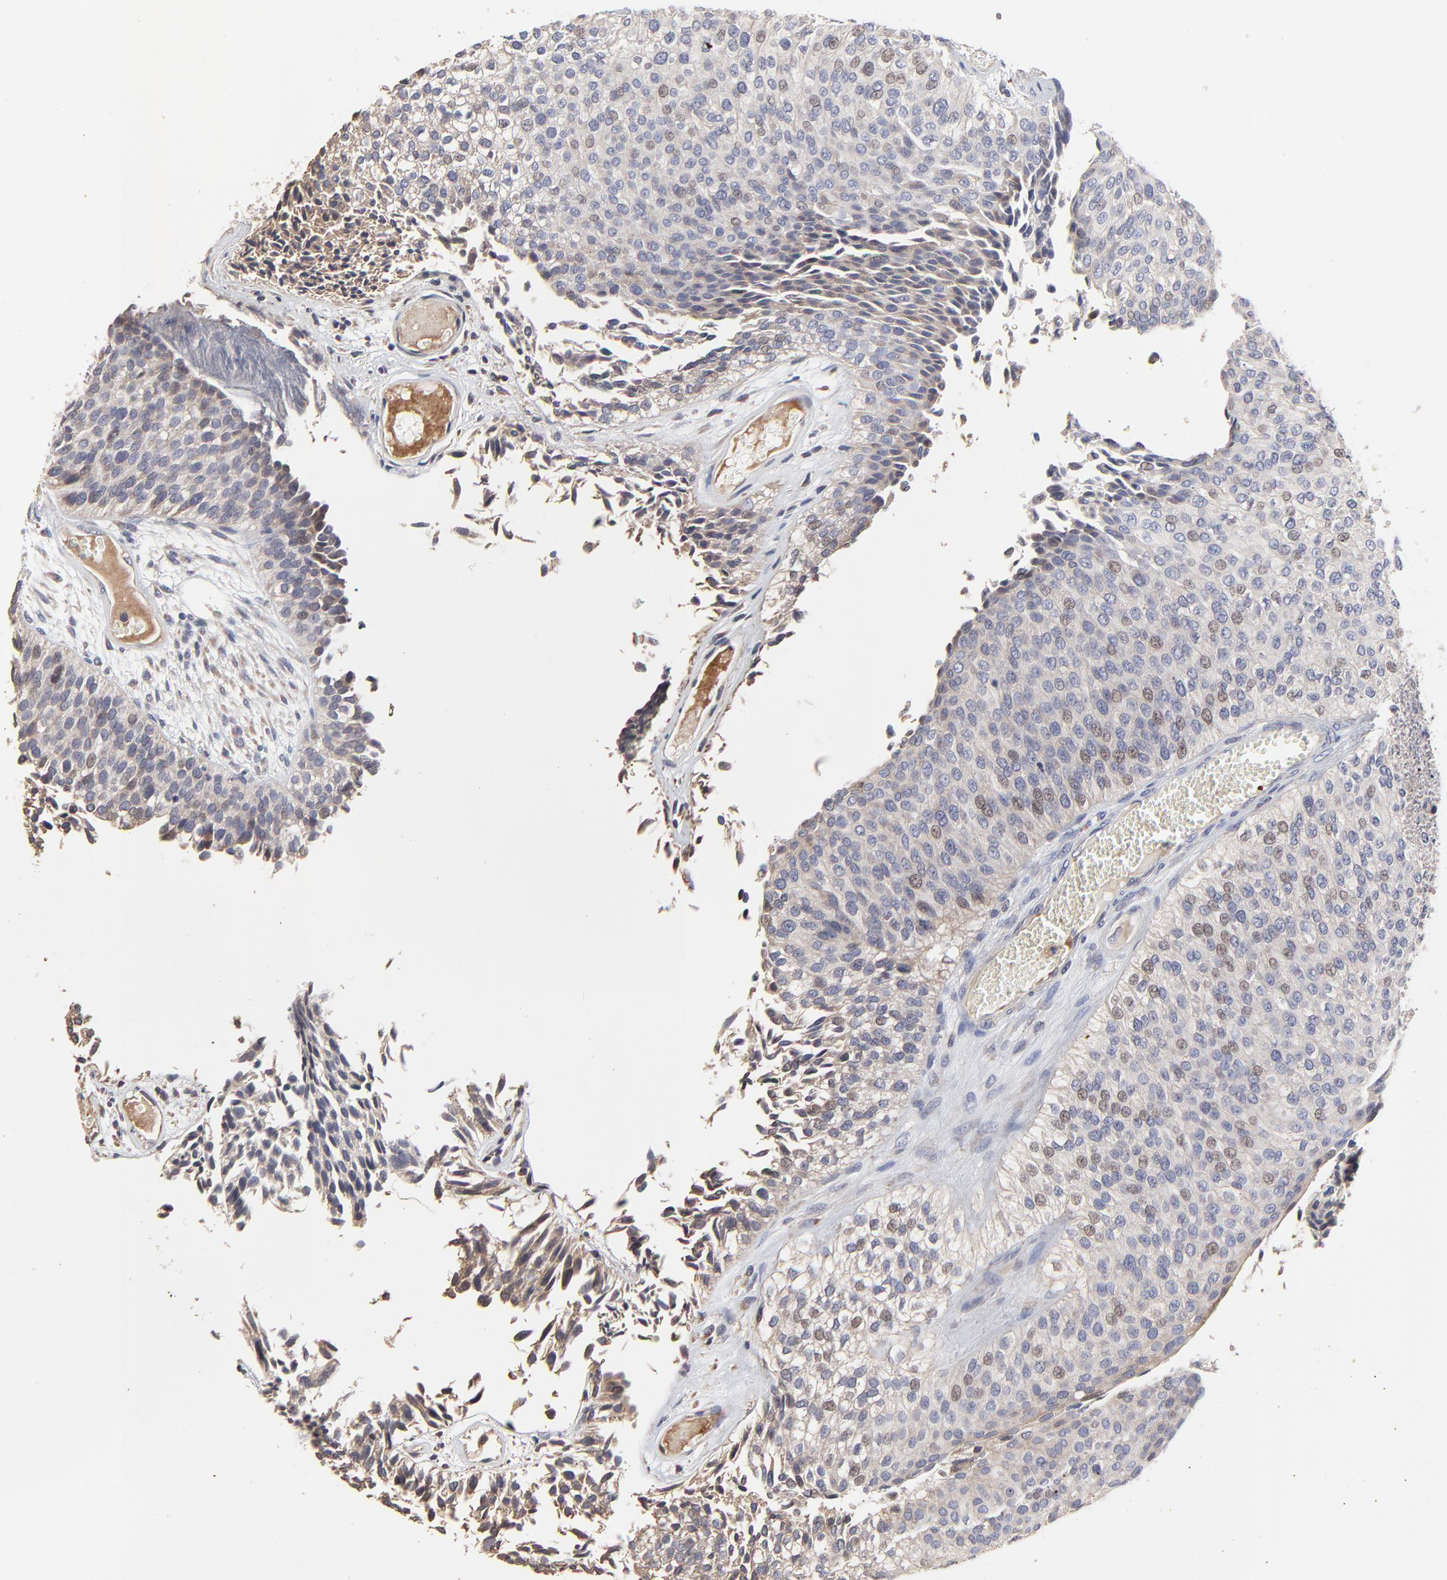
{"staining": {"intensity": "weak", "quantity": "<25%", "location": "nuclear"}, "tissue": "urothelial cancer", "cell_type": "Tumor cells", "image_type": "cancer", "snomed": [{"axis": "morphology", "description": "Urothelial carcinoma, Low grade"}, {"axis": "topography", "description": "Urinary bladder"}], "caption": "A high-resolution photomicrograph shows IHC staining of urothelial carcinoma (low-grade), which displays no significant expression in tumor cells. (DAB (3,3'-diaminobenzidine) IHC, high magnification).", "gene": "ELP2", "patient": {"sex": "male", "age": 84}}